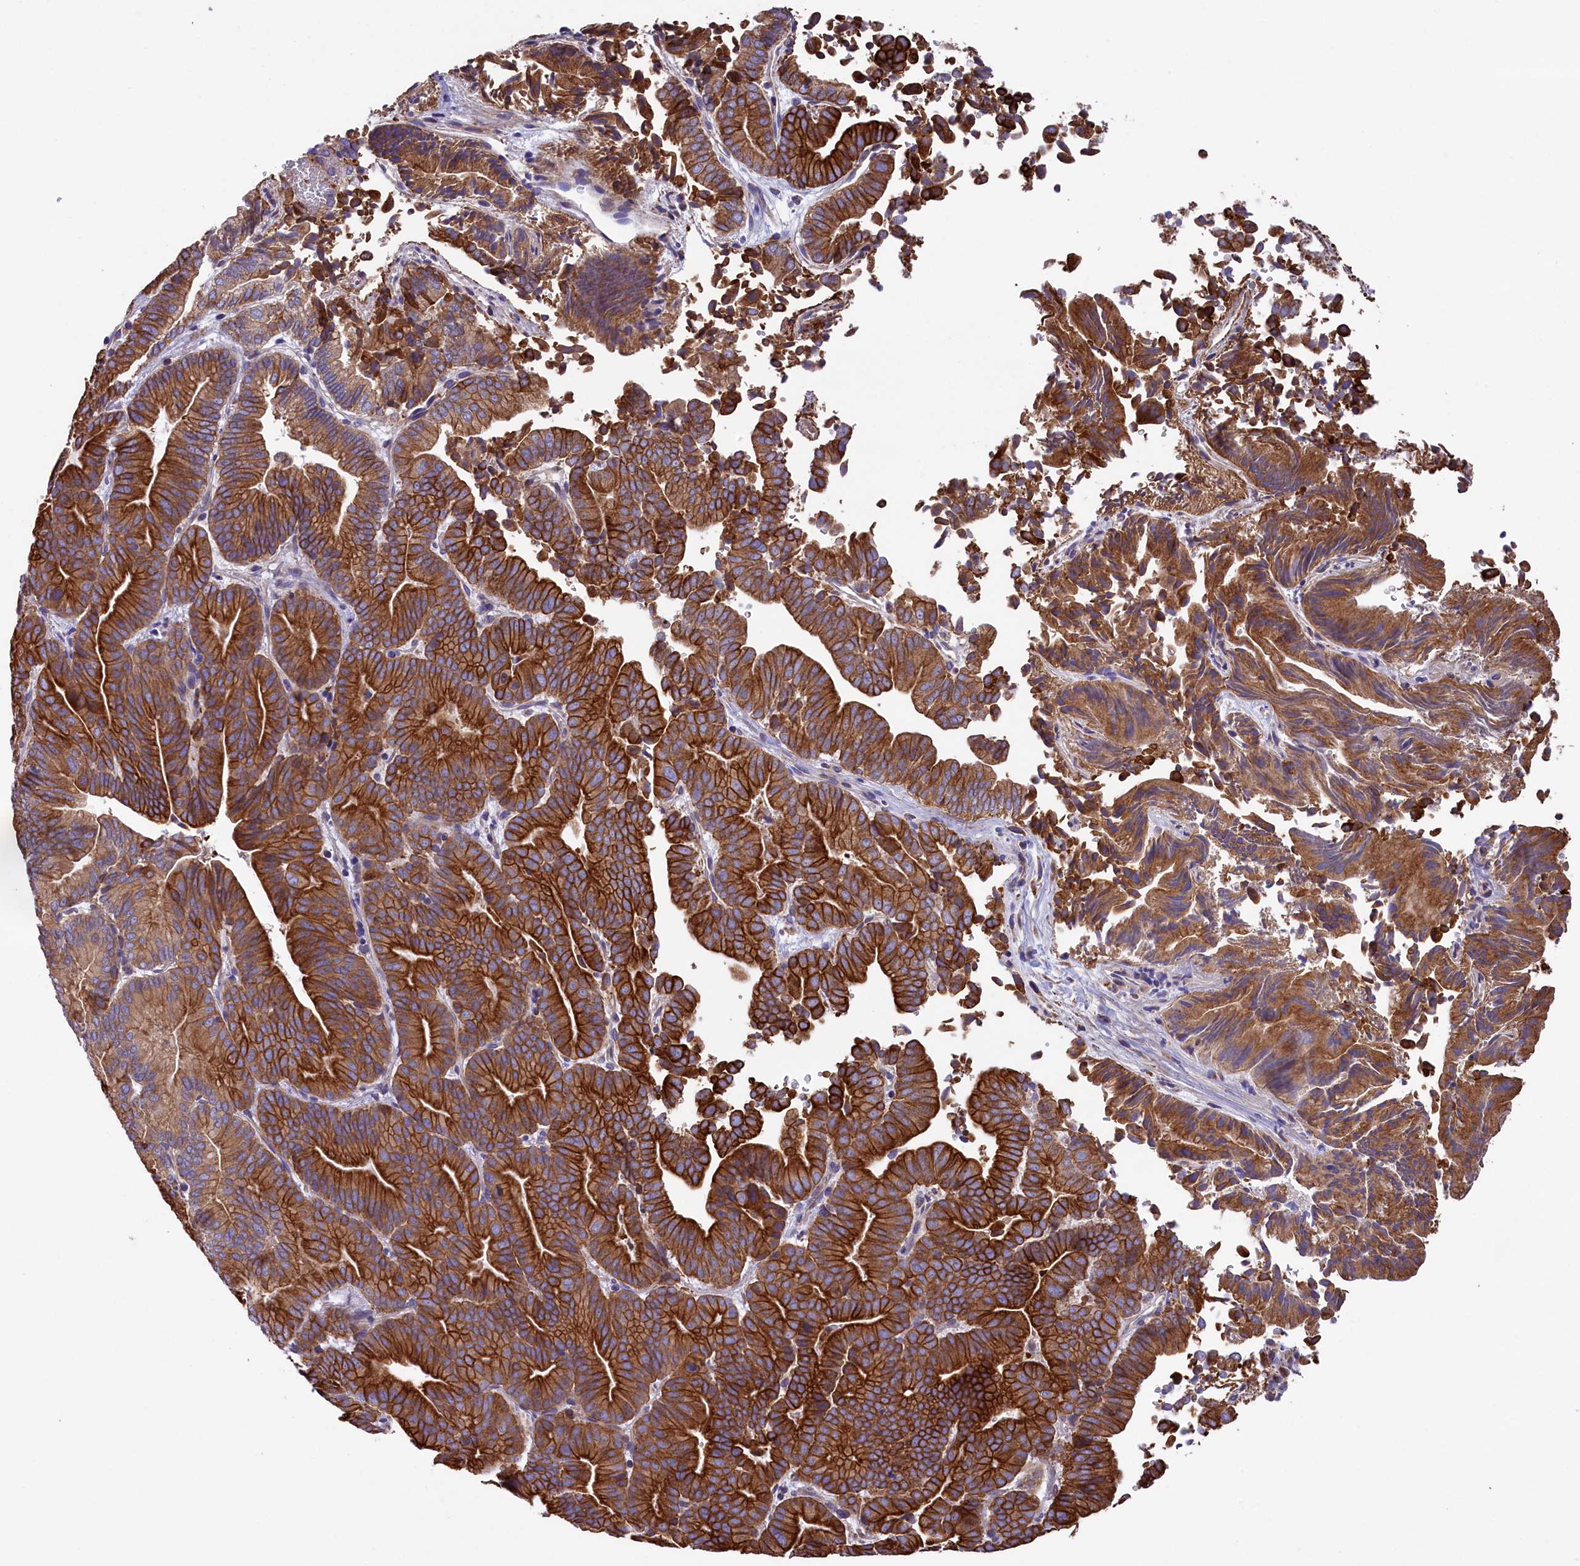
{"staining": {"intensity": "strong", "quantity": ">75%", "location": "cytoplasmic/membranous"}, "tissue": "liver cancer", "cell_type": "Tumor cells", "image_type": "cancer", "snomed": [{"axis": "morphology", "description": "Cholangiocarcinoma"}, {"axis": "topography", "description": "Liver"}], "caption": "Strong cytoplasmic/membranous positivity for a protein is appreciated in about >75% of tumor cells of cholangiocarcinoma (liver) using IHC.", "gene": "GATB", "patient": {"sex": "female", "age": 75}}